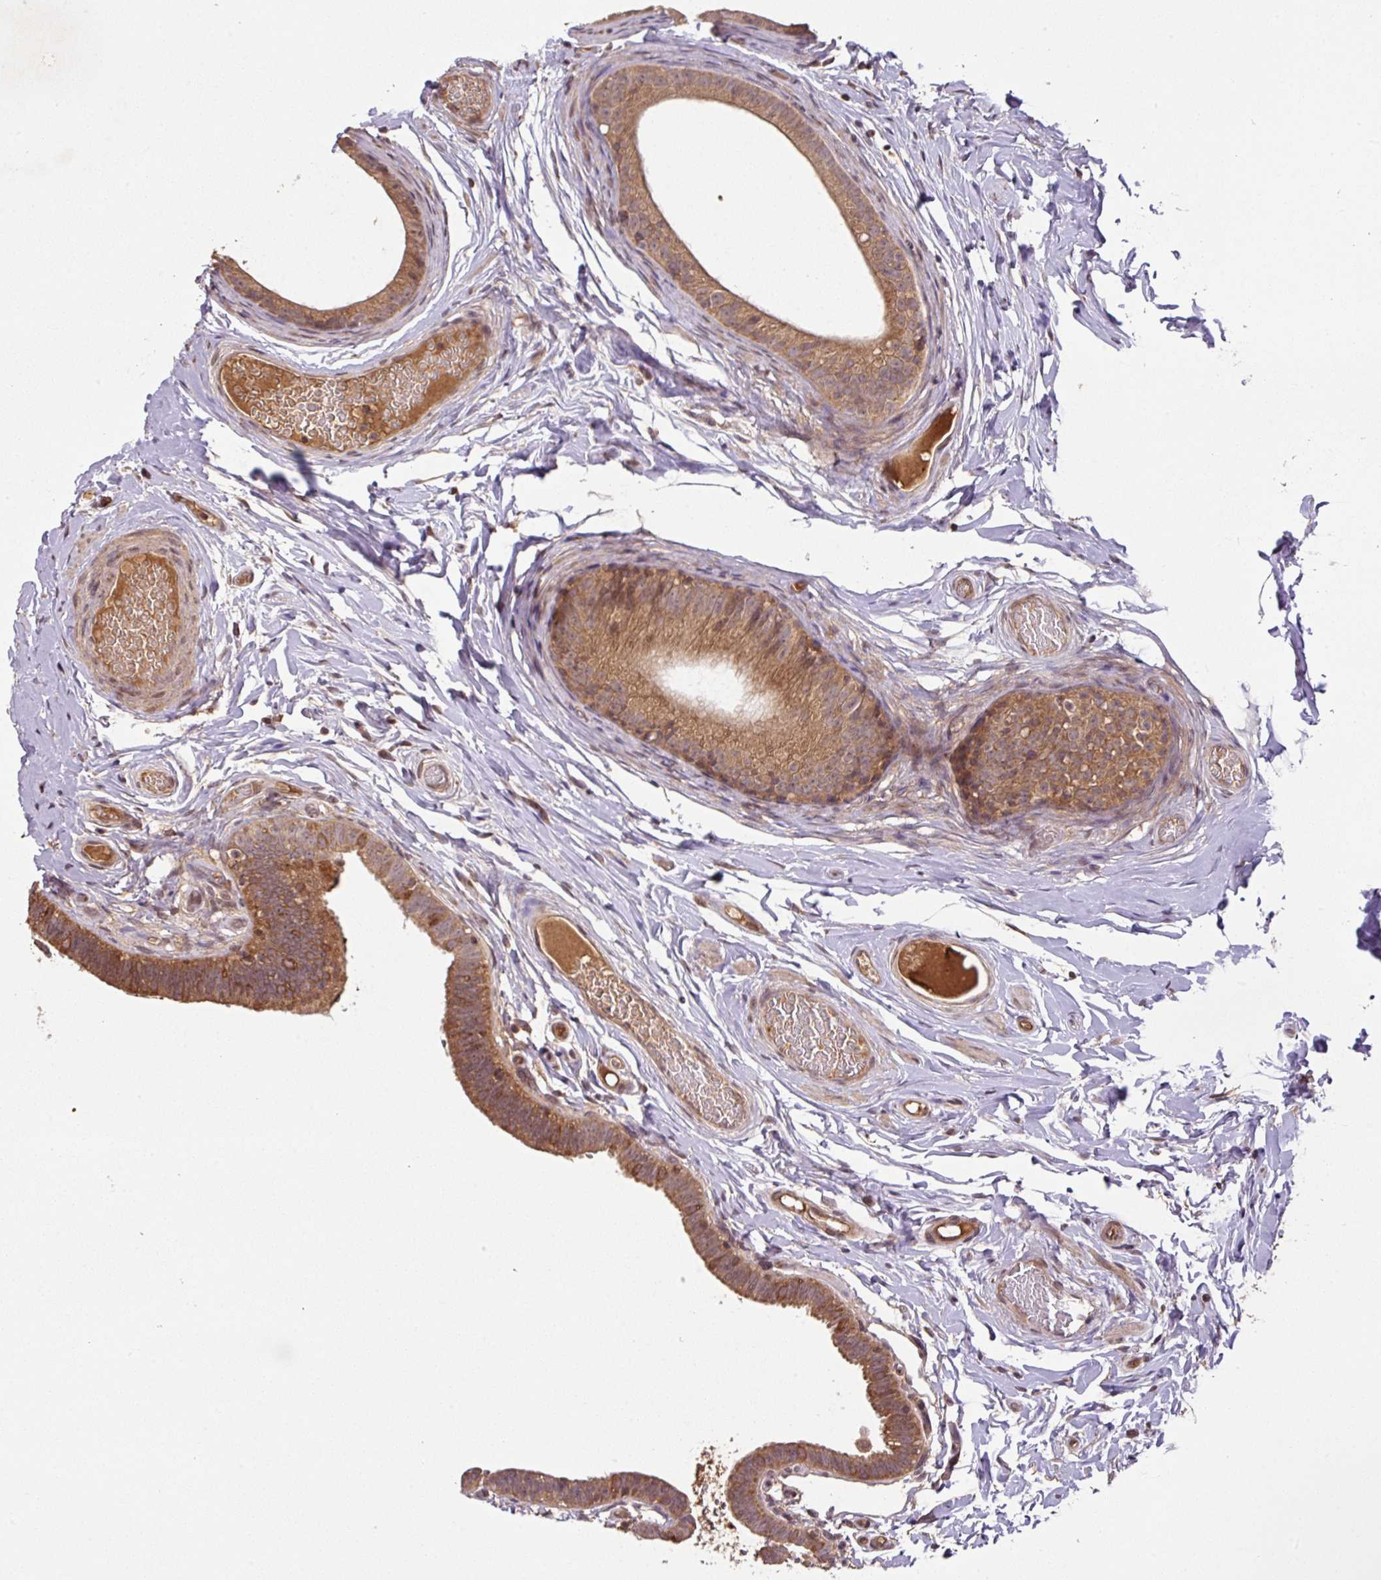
{"staining": {"intensity": "moderate", "quantity": ">75%", "location": "cytoplasmic/membranous"}, "tissue": "epididymis", "cell_type": "Glandular cells", "image_type": "normal", "snomed": [{"axis": "morphology", "description": "Normal tissue, NOS"}, {"axis": "morphology", "description": "Carcinoma, Embryonal, NOS"}, {"axis": "topography", "description": "Testis"}, {"axis": "topography", "description": "Epididymis"}], "caption": "Protein expression analysis of benign epididymis shows moderate cytoplasmic/membranous expression in approximately >75% of glandular cells. The staining was performed using DAB to visualize the protein expression in brown, while the nuclei were stained in blue with hematoxylin (Magnification: 20x).", "gene": "MRRF", "patient": {"sex": "male", "age": 36}}